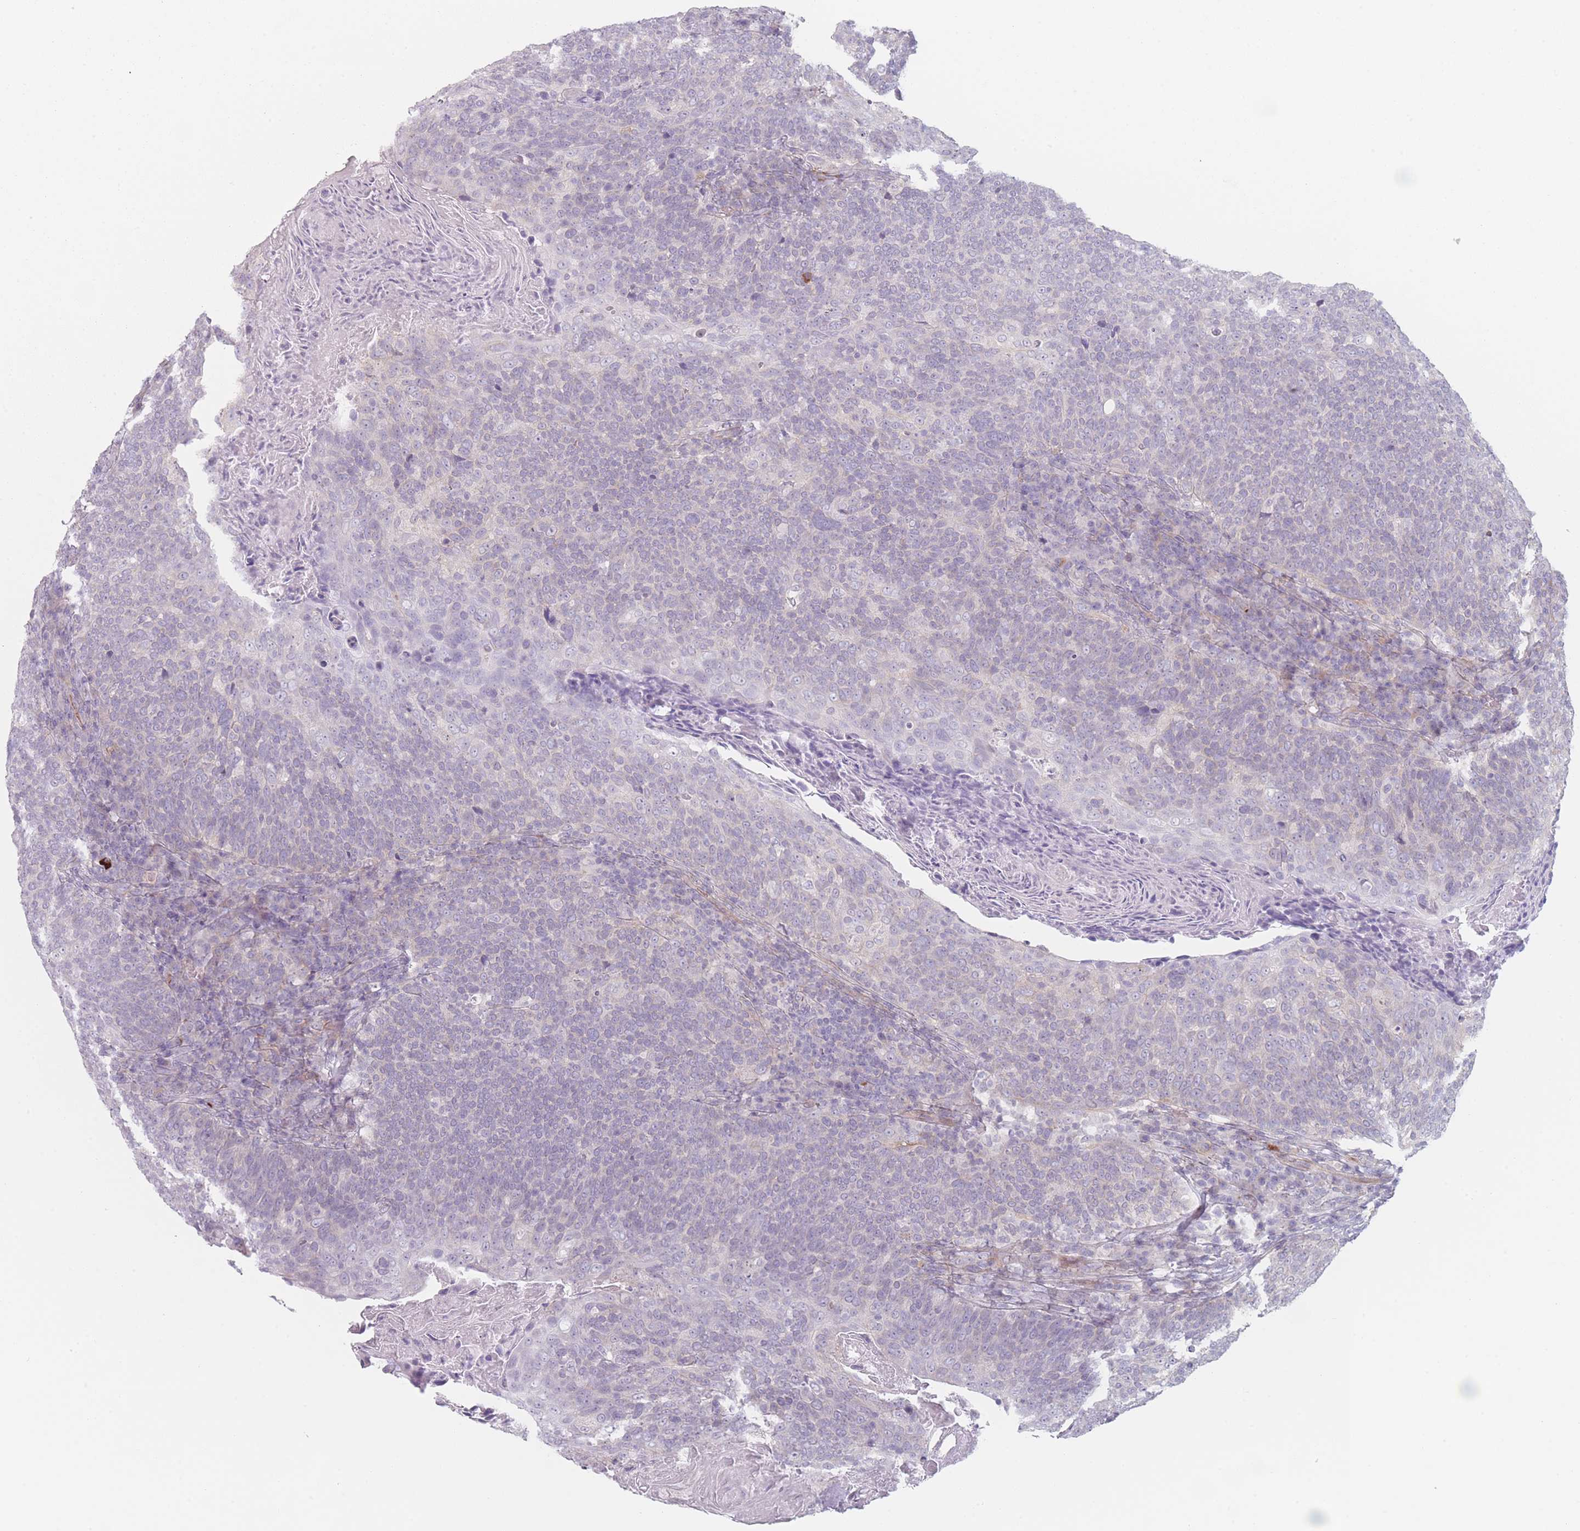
{"staining": {"intensity": "weak", "quantity": "25%-75%", "location": "cytoplasmic/membranous"}, "tissue": "head and neck cancer", "cell_type": "Tumor cells", "image_type": "cancer", "snomed": [{"axis": "morphology", "description": "Squamous cell carcinoma, NOS"}, {"axis": "morphology", "description": "Squamous cell carcinoma, metastatic, NOS"}, {"axis": "topography", "description": "Lymph node"}, {"axis": "topography", "description": "Head-Neck"}], "caption": "Immunohistochemical staining of head and neck cancer displays low levels of weak cytoplasmic/membranous protein expression in about 25%-75% of tumor cells.", "gene": "RNF4", "patient": {"sex": "male", "age": 62}}